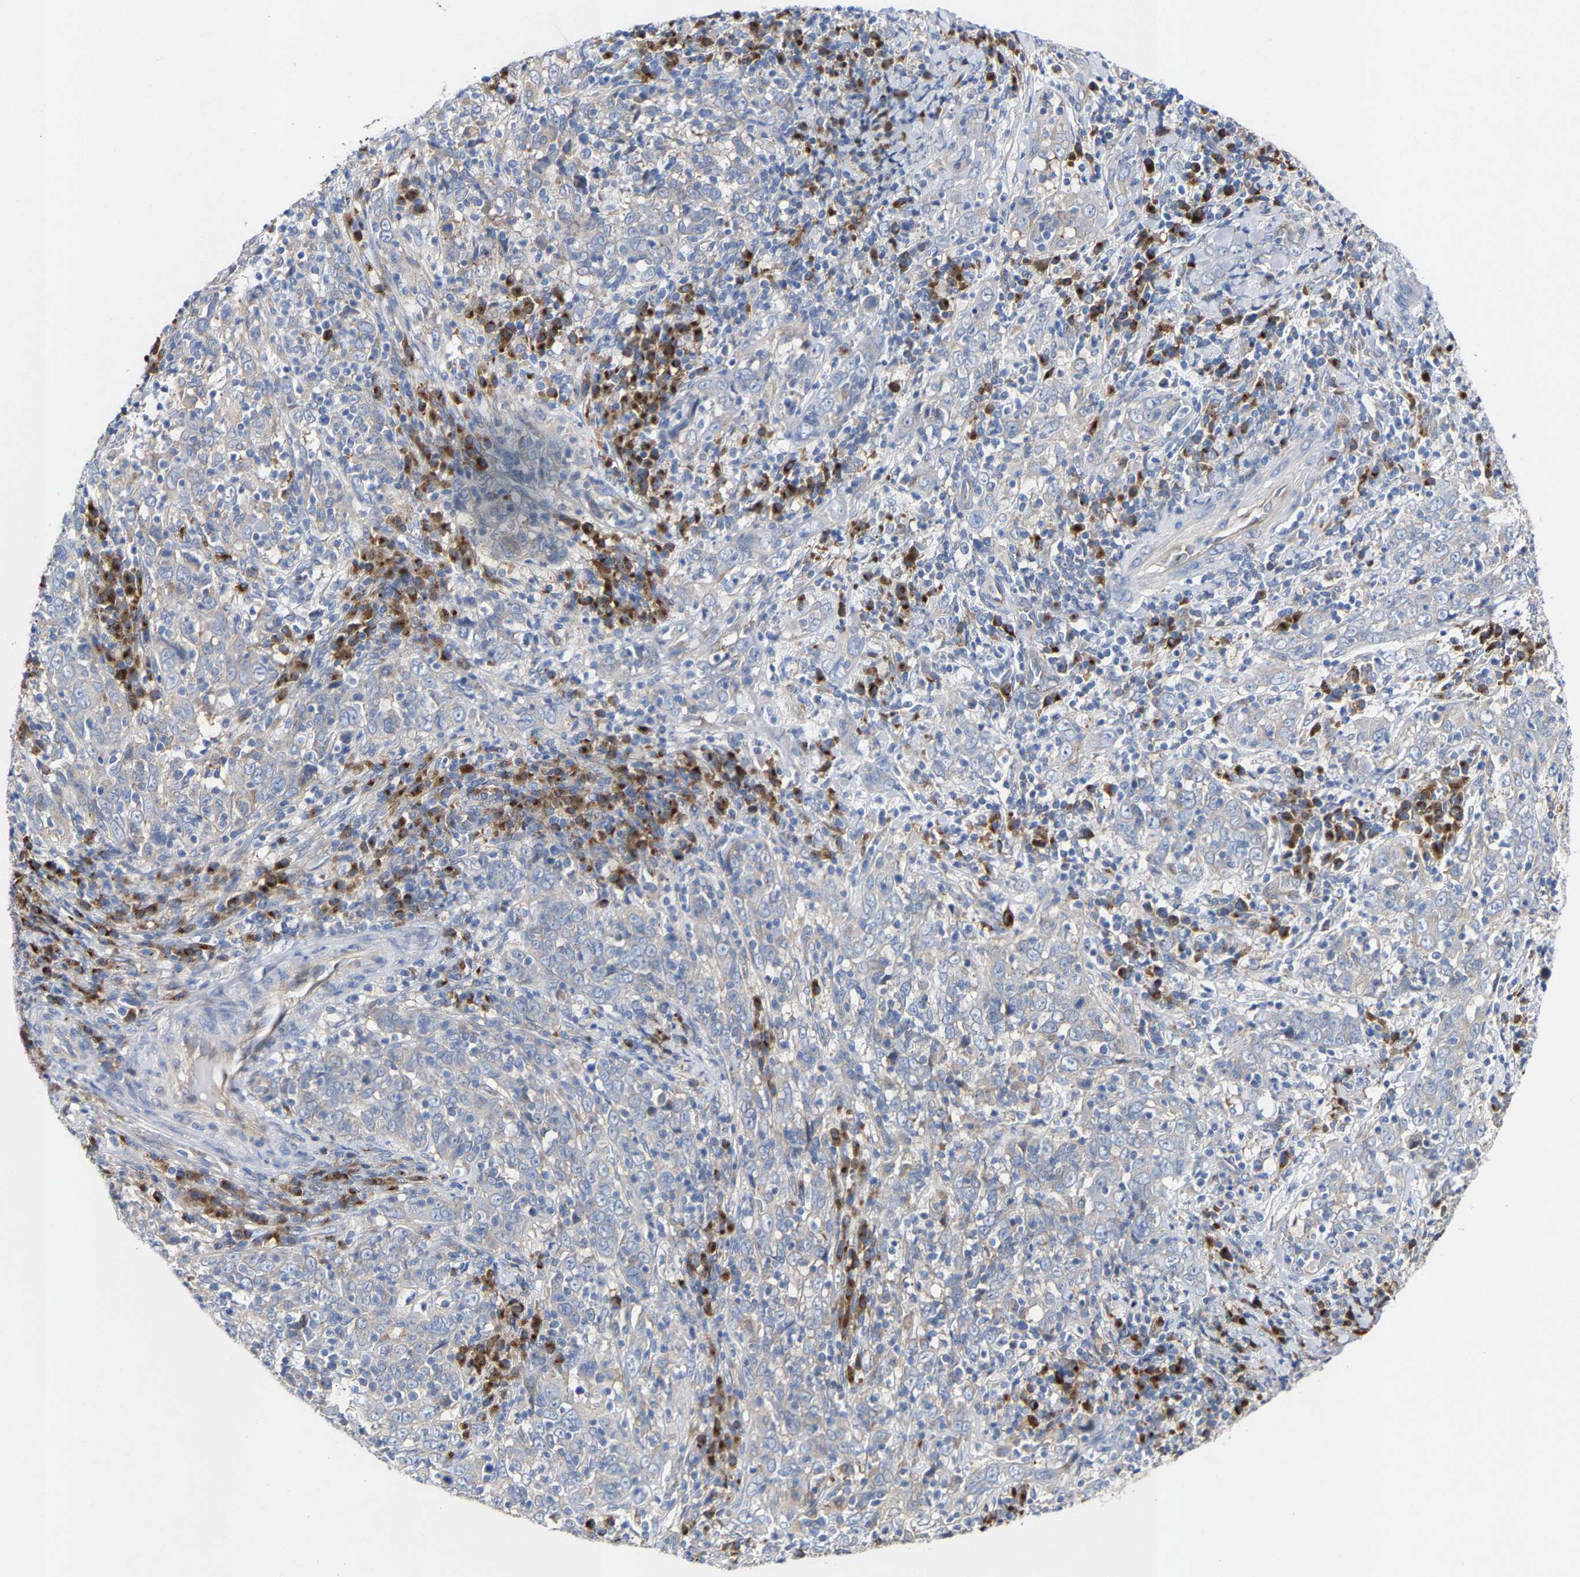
{"staining": {"intensity": "weak", "quantity": "<25%", "location": "cytoplasmic/membranous"}, "tissue": "cervical cancer", "cell_type": "Tumor cells", "image_type": "cancer", "snomed": [{"axis": "morphology", "description": "Squamous cell carcinoma, NOS"}, {"axis": "topography", "description": "Cervix"}], "caption": "DAB immunohistochemical staining of human squamous cell carcinoma (cervical) displays no significant expression in tumor cells. (DAB (3,3'-diaminobenzidine) immunohistochemistry (IHC) visualized using brightfield microscopy, high magnification).", "gene": "PPP1R15A", "patient": {"sex": "female", "age": 46}}